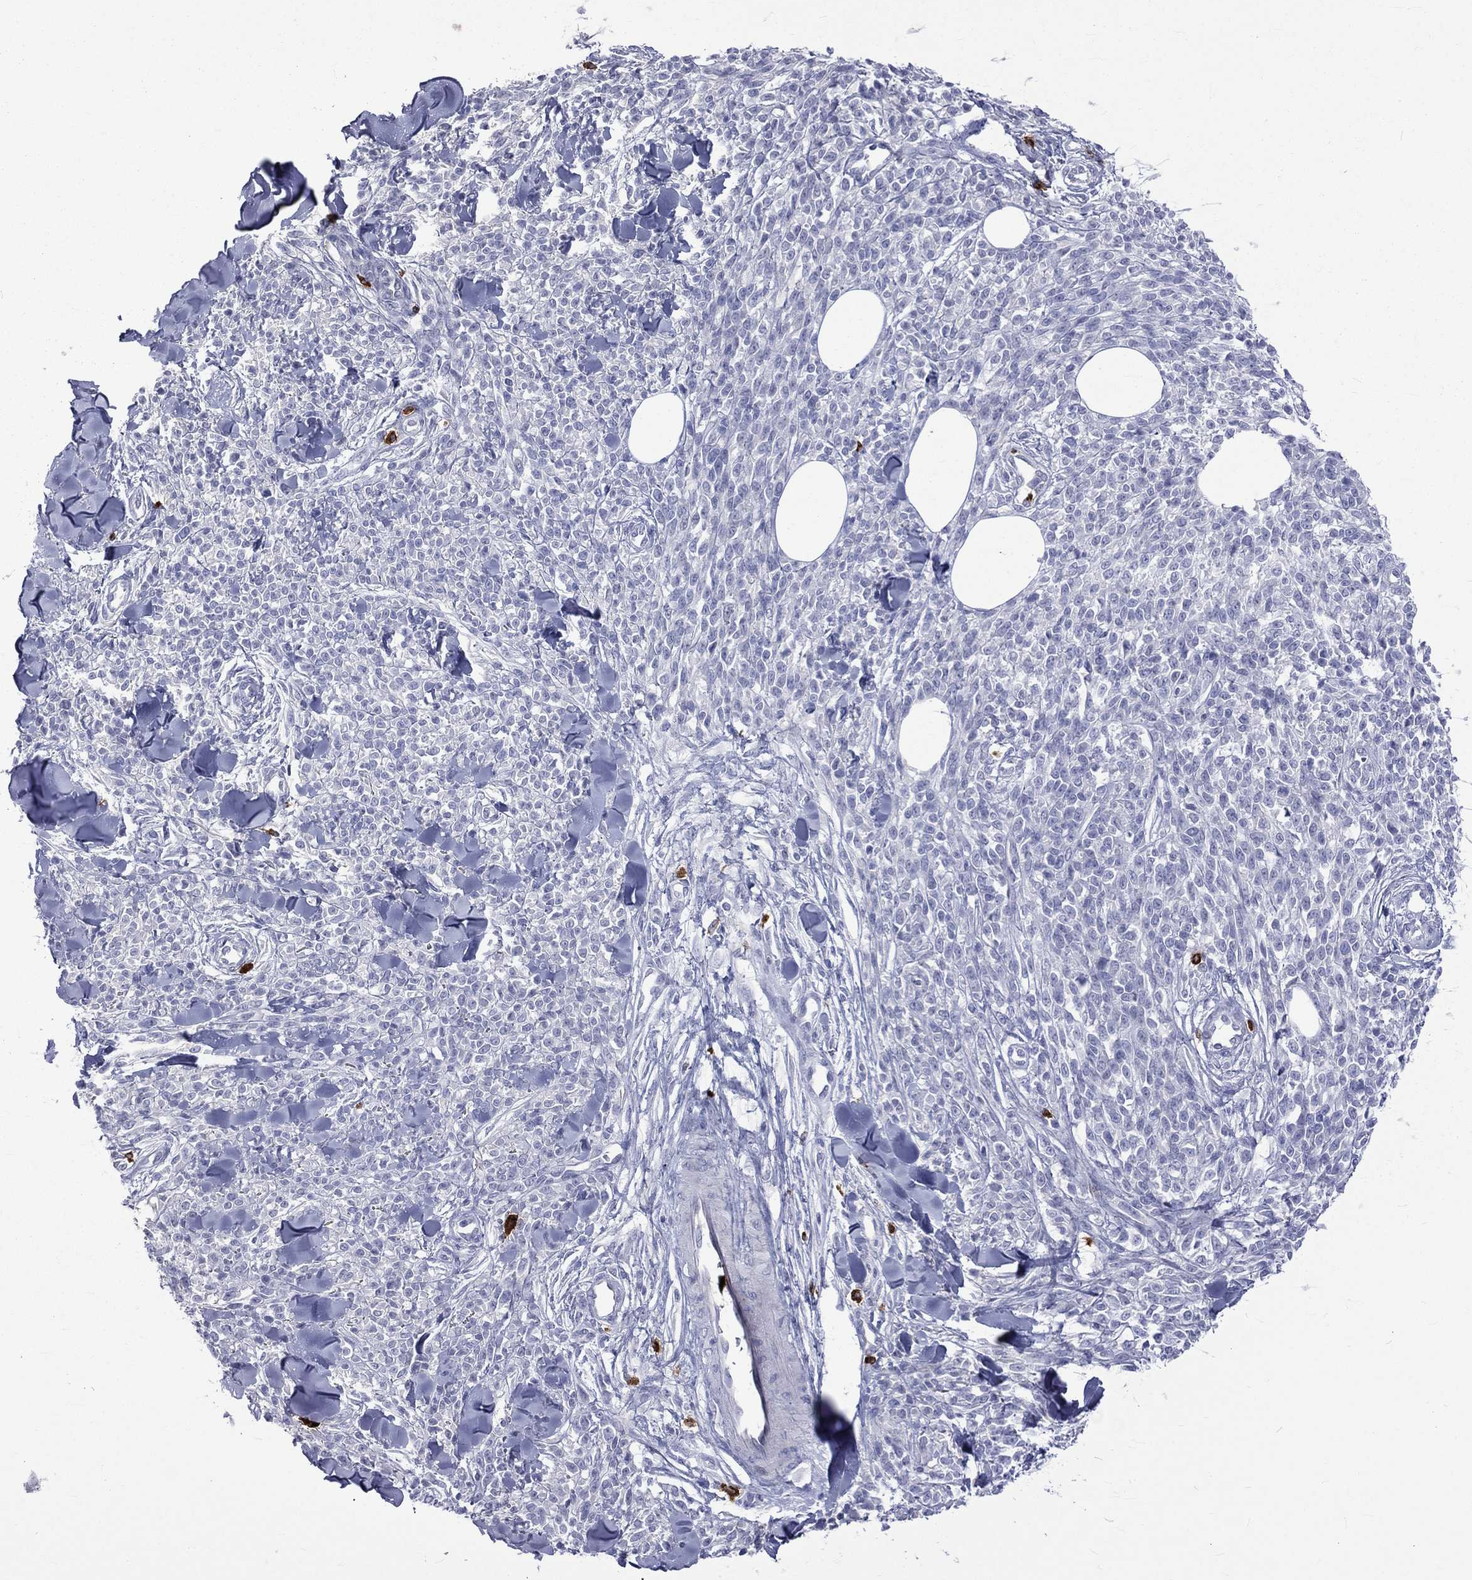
{"staining": {"intensity": "negative", "quantity": "none", "location": "none"}, "tissue": "melanoma", "cell_type": "Tumor cells", "image_type": "cancer", "snomed": [{"axis": "morphology", "description": "Malignant melanoma, NOS"}, {"axis": "topography", "description": "Skin"}, {"axis": "topography", "description": "Skin of trunk"}], "caption": "Tumor cells are negative for protein expression in human malignant melanoma.", "gene": "ELANE", "patient": {"sex": "male", "age": 74}}